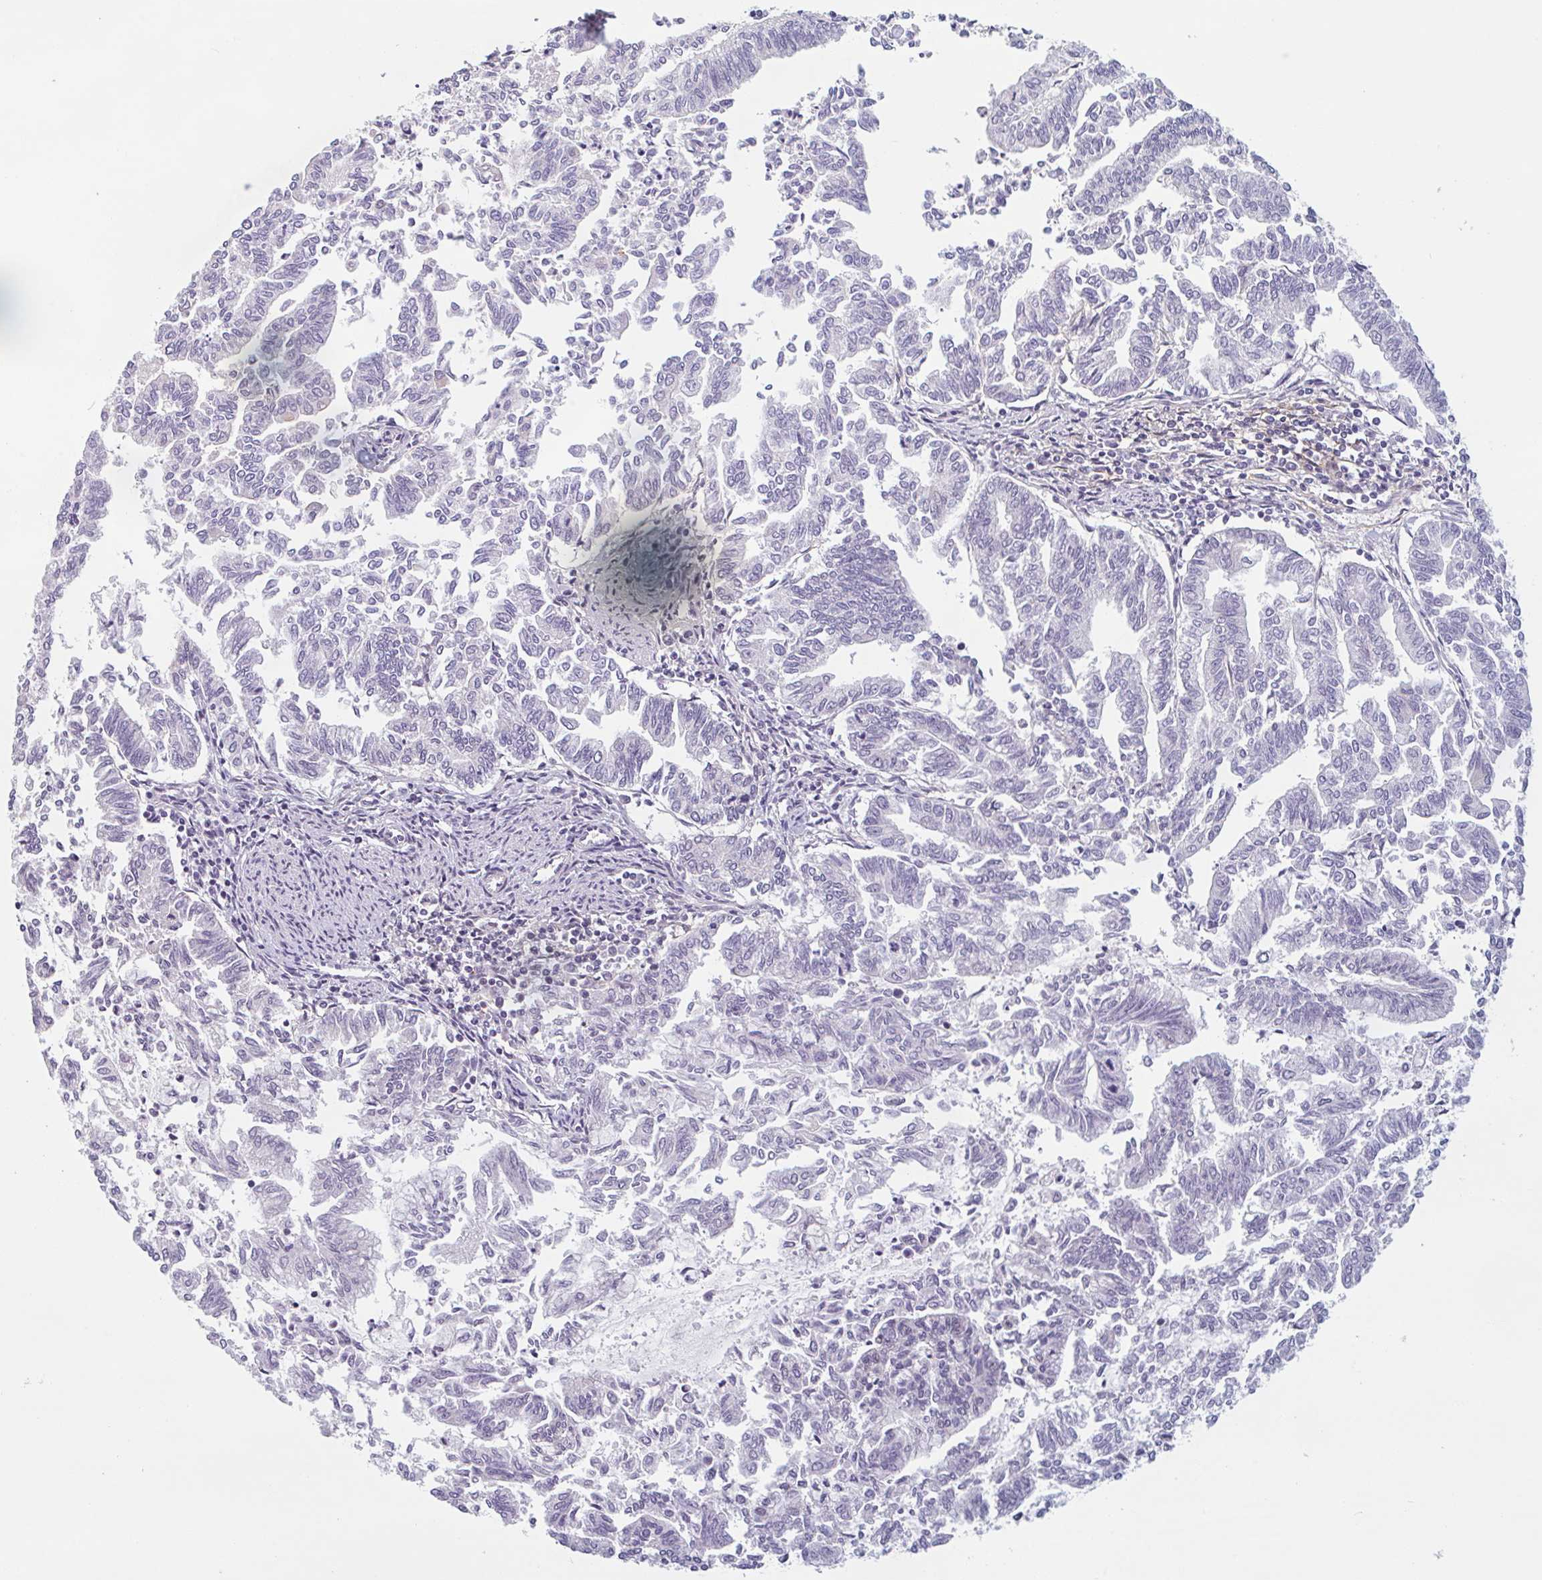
{"staining": {"intensity": "negative", "quantity": "none", "location": "none"}, "tissue": "endometrial cancer", "cell_type": "Tumor cells", "image_type": "cancer", "snomed": [{"axis": "morphology", "description": "Adenocarcinoma, NOS"}, {"axis": "topography", "description": "Endometrium"}], "caption": "Immunohistochemistry (IHC) photomicrograph of neoplastic tissue: endometrial adenocarcinoma stained with DAB (3,3'-diaminobenzidine) displays no significant protein expression in tumor cells.", "gene": "TMEM119", "patient": {"sex": "female", "age": 79}}